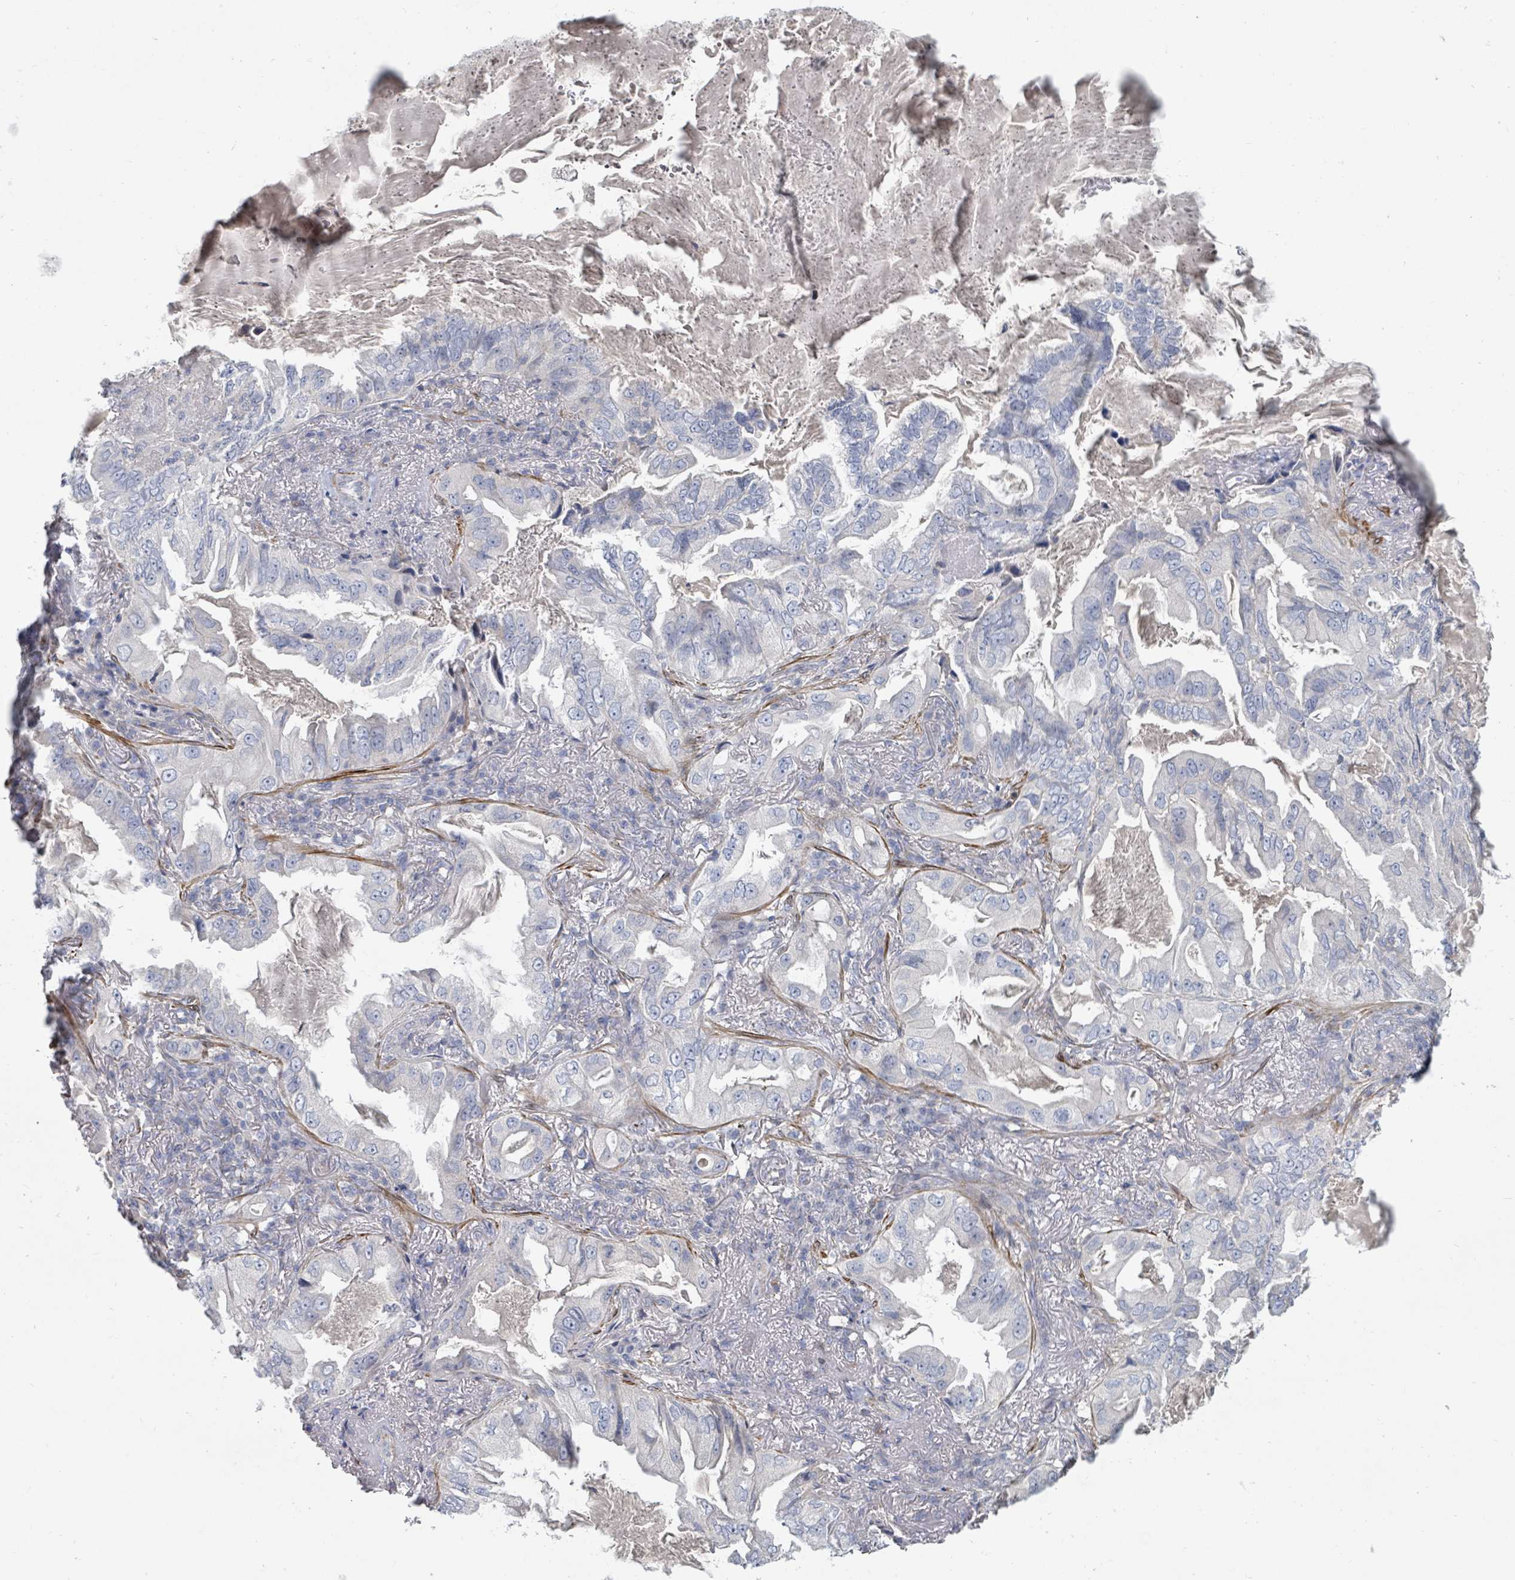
{"staining": {"intensity": "negative", "quantity": "none", "location": "none"}, "tissue": "lung cancer", "cell_type": "Tumor cells", "image_type": "cancer", "snomed": [{"axis": "morphology", "description": "Adenocarcinoma, NOS"}, {"axis": "topography", "description": "Lung"}], "caption": "High magnification brightfield microscopy of lung adenocarcinoma stained with DAB (3,3'-diaminobenzidine) (brown) and counterstained with hematoxylin (blue): tumor cells show no significant expression.", "gene": "ARGFX", "patient": {"sex": "female", "age": 69}}